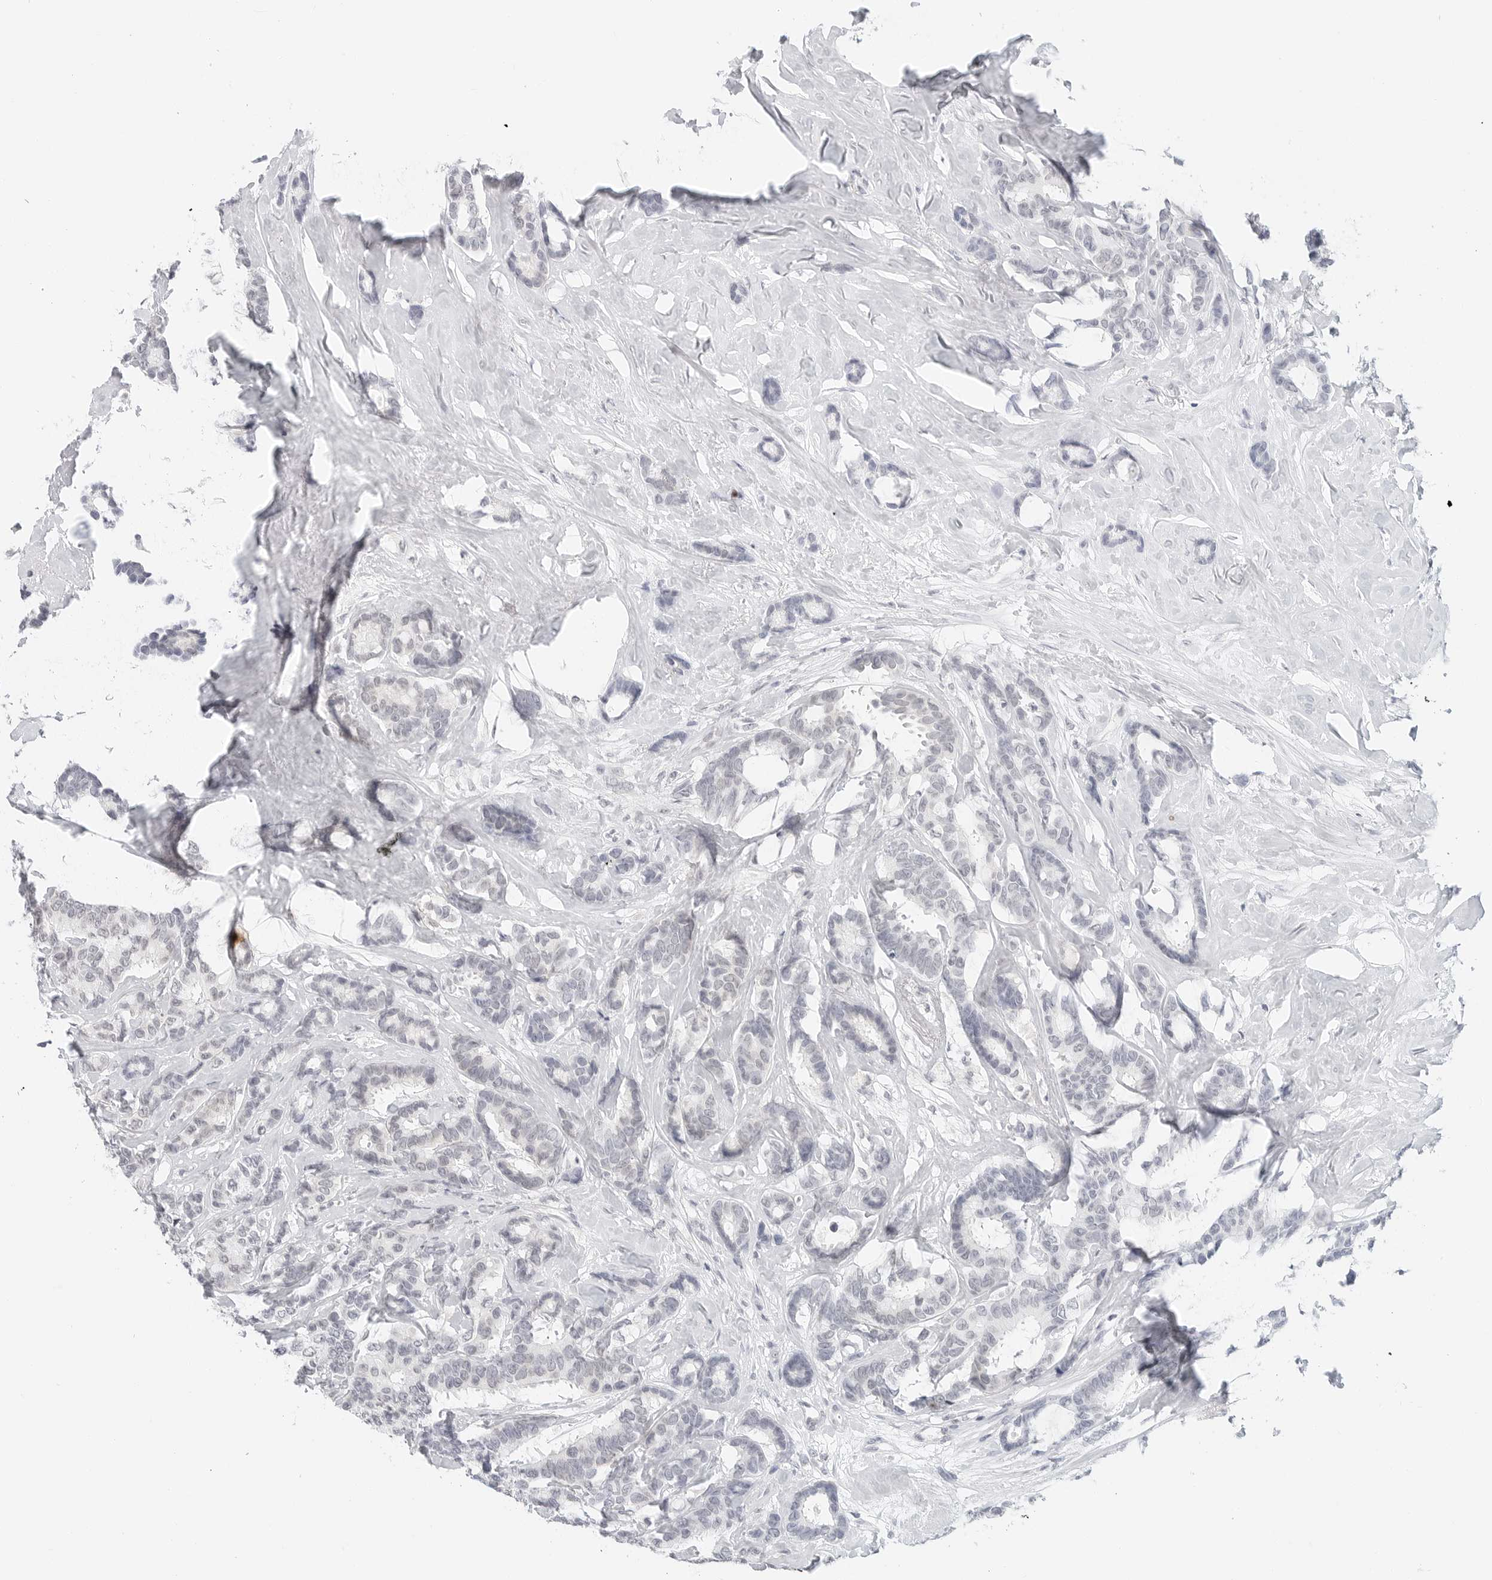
{"staining": {"intensity": "negative", "quantity": "none", "location": "none"}, "tissue": "breast cancer", "cell_type": "Tumor cells", "image_type": "cancer", "snomed": [{"axis": "morphology", "description": "Duct carcinoma"}, {"axis": "topography", "description": "Breast"}], "caption": "The micrograph shows no significant positivity in tumor cells of breast cancer.", "gene": "METAP1", "patient": {"sex": "female", "age": 87}}